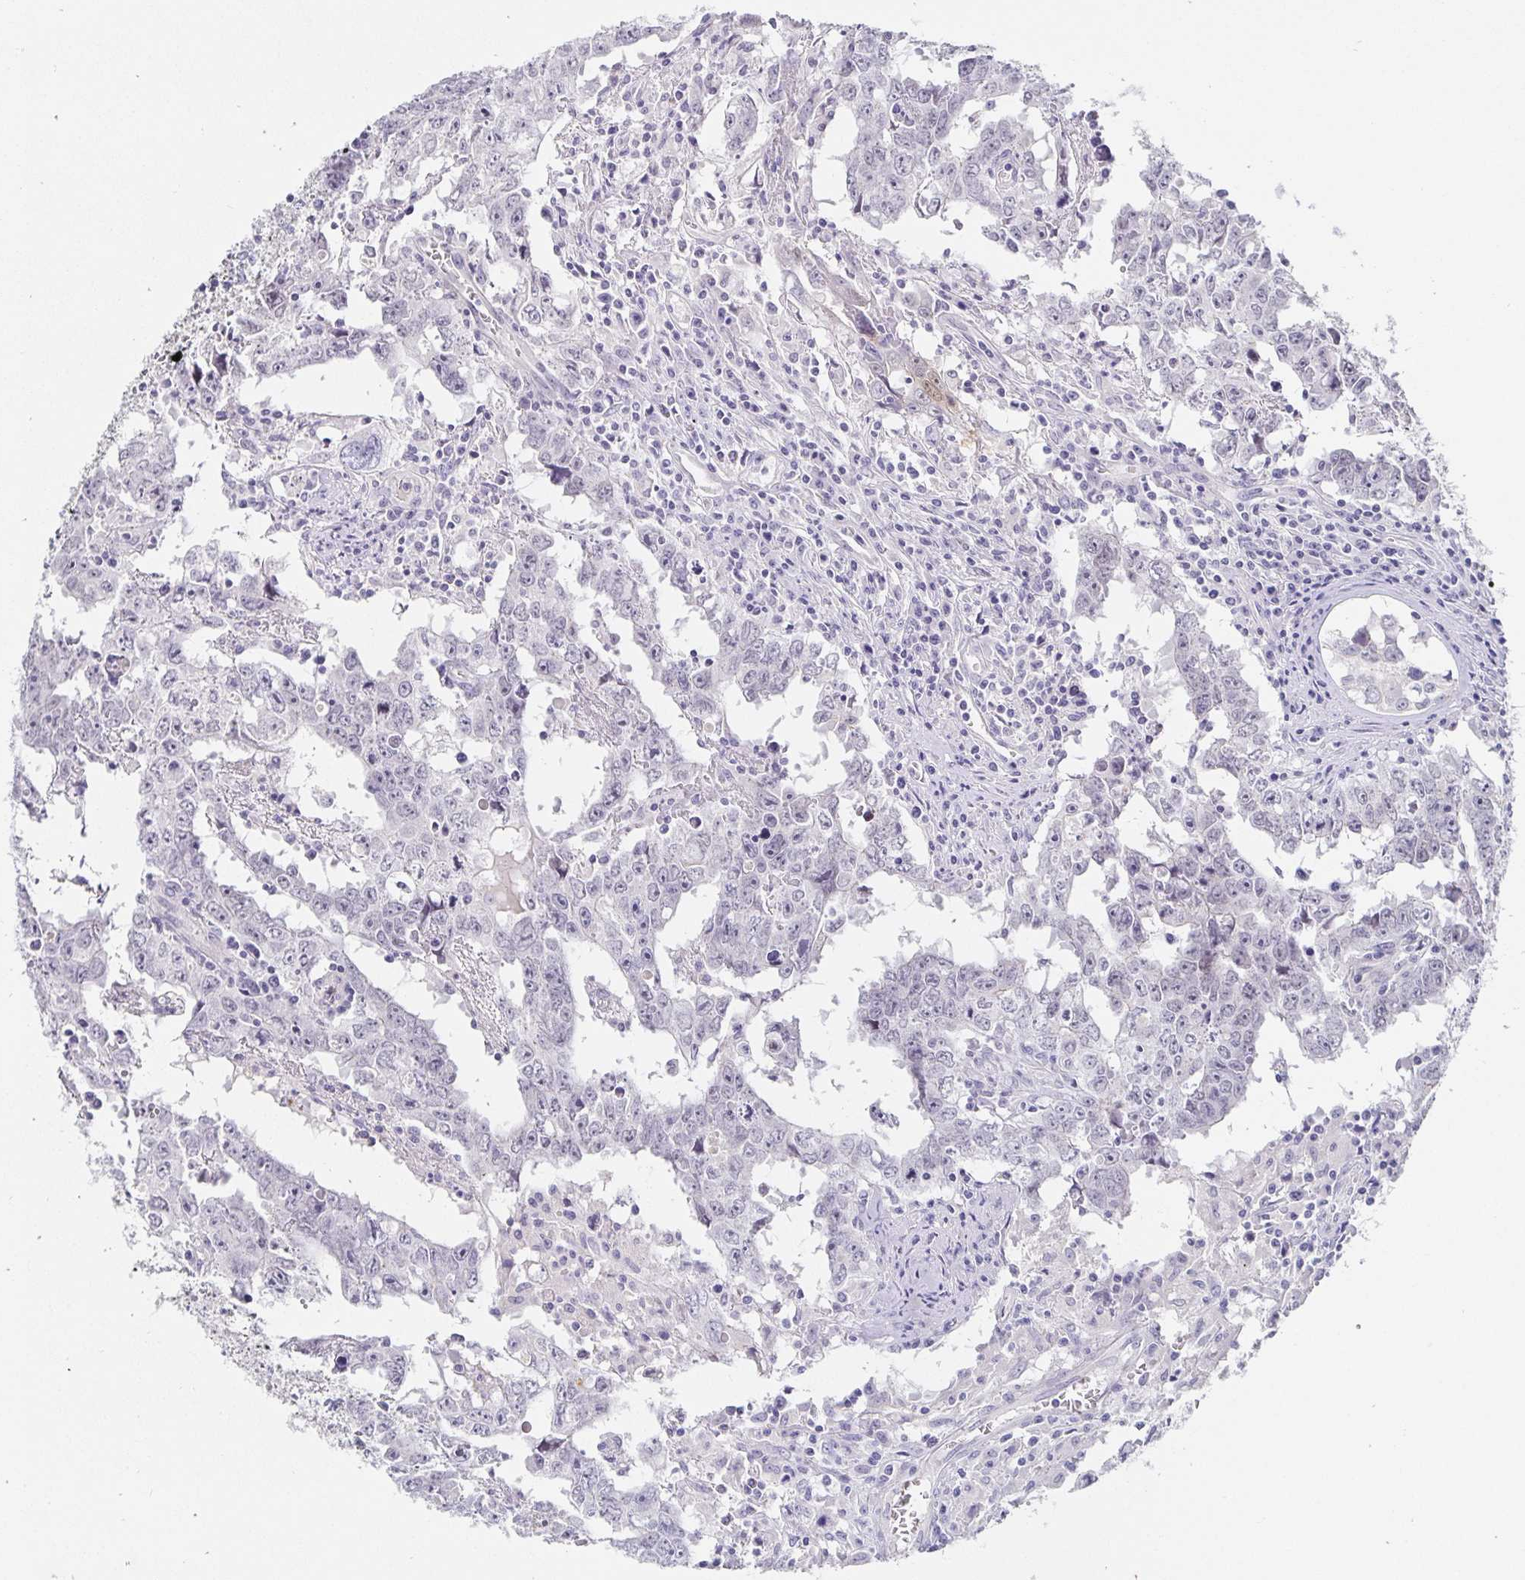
{"staining": {"intensity": "negative", "quantity": "none", "location": "none"}, "tissue": "testis cancer", "cell_type": "Tumor cells", "image_type": "cancer", "snomed": [{"axis": "morphology", "description": "Carcinoma, Embryonal, NOS"}, {"axis": "topography", "description": "Testis"}], "caption": "Protein analysis of embryonal carcinoma (testis) displays no significant positivity in tumor cells. (Brightfield microscopy of DAB IHC at high magnification).", "gene": "PDX1", "patient": {"sex": "male", "age": 22}}